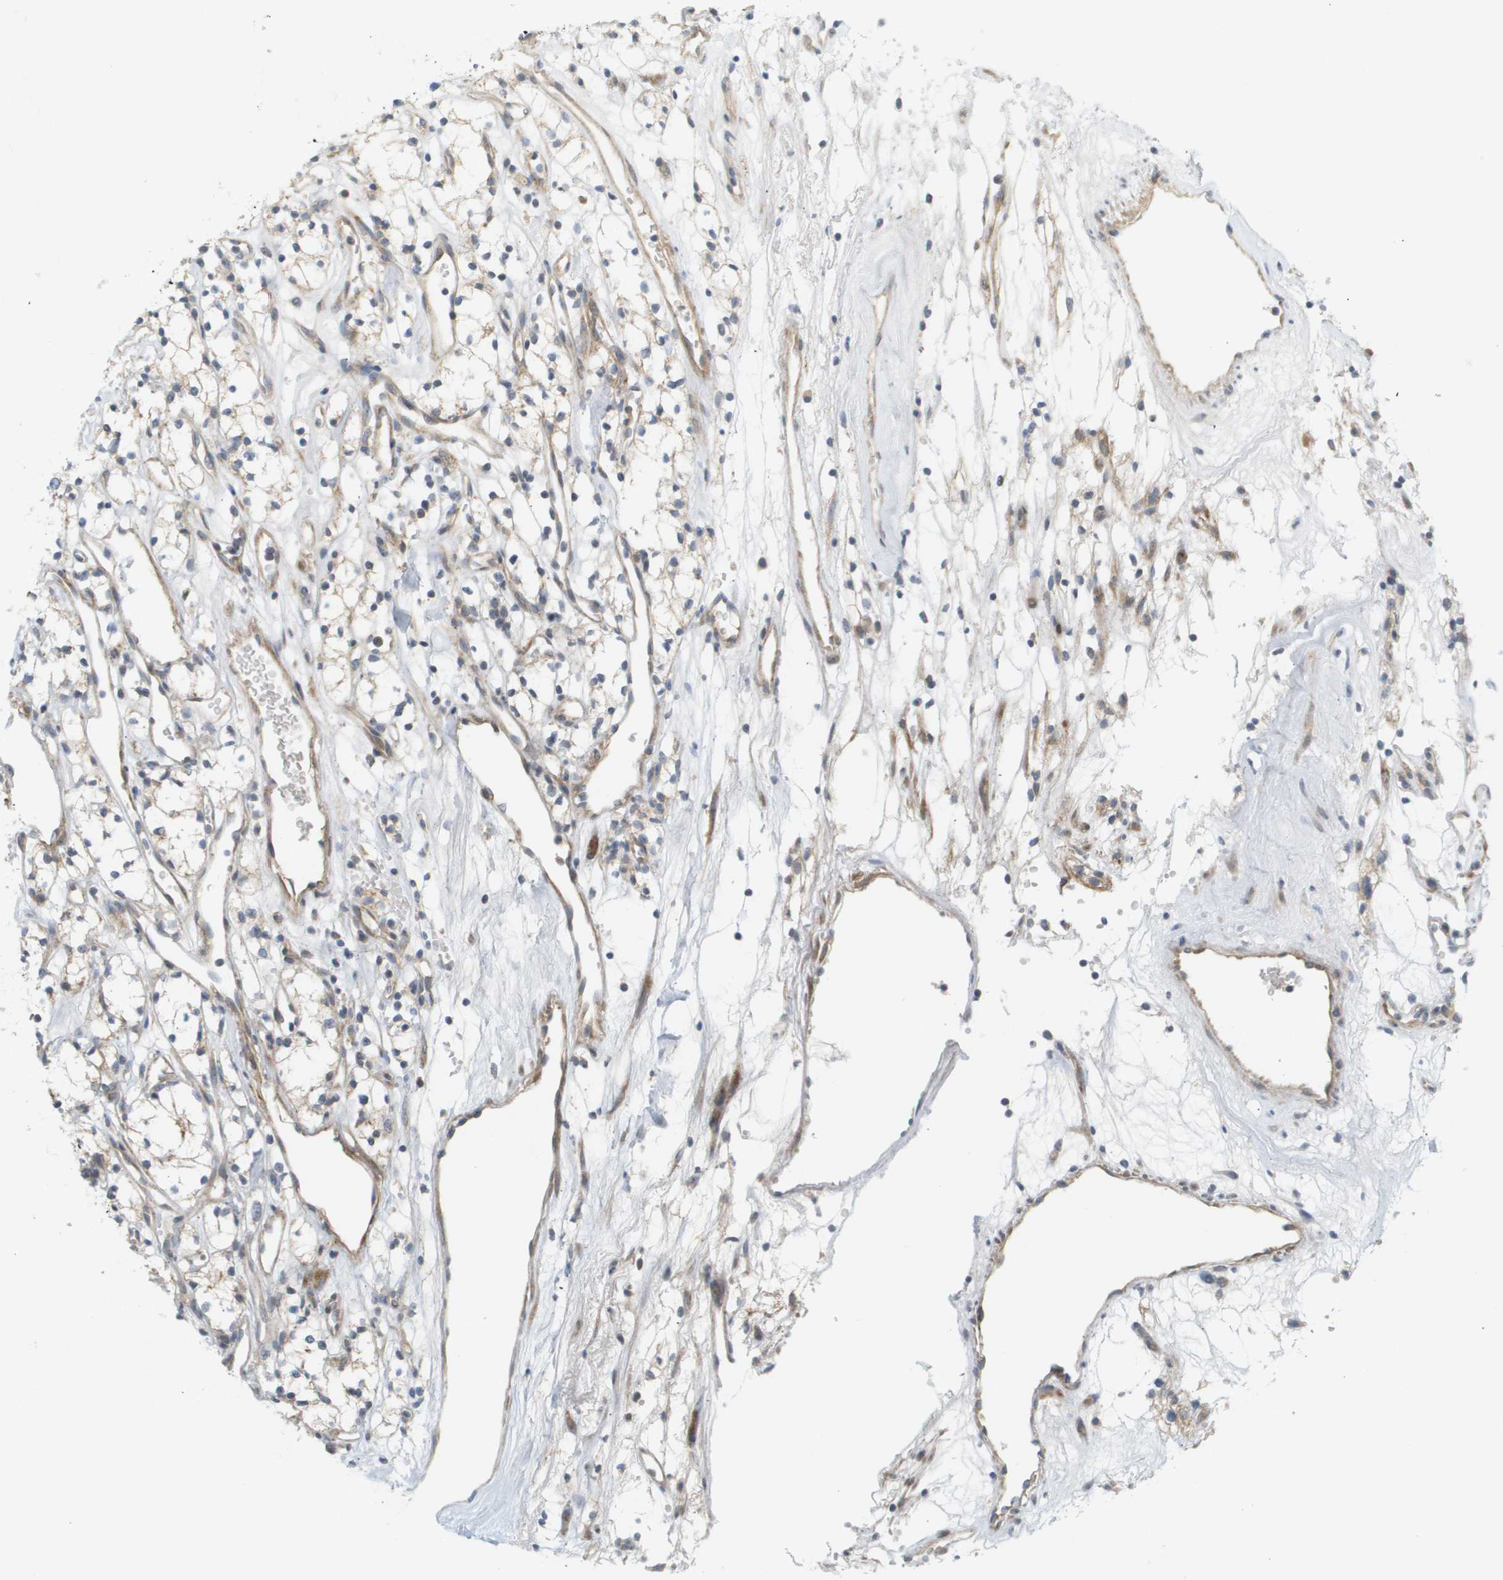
{"staining": {"intensity": "weak", "quantity": "25%-75%", "location": "cytoplasmic/membranous"}, "tissue": "renal cancer", "cell_type": "Tumor cells", "image_type": "cancer", "snomed": [{"axis": "morphology", "description": "Adenocarcinoma, NOS"}, {"axis": "topography", "description": "Kidney"}], "caption": "This micrograph displays immunohistochemistry (IHC) staining of human renal adenocarcinoma, with low weak cytoplasmic/membranous staining in about 25%-75% of tumor cells.", "gene": "PROC", "patient": {"sex": "male", "age": 59}}